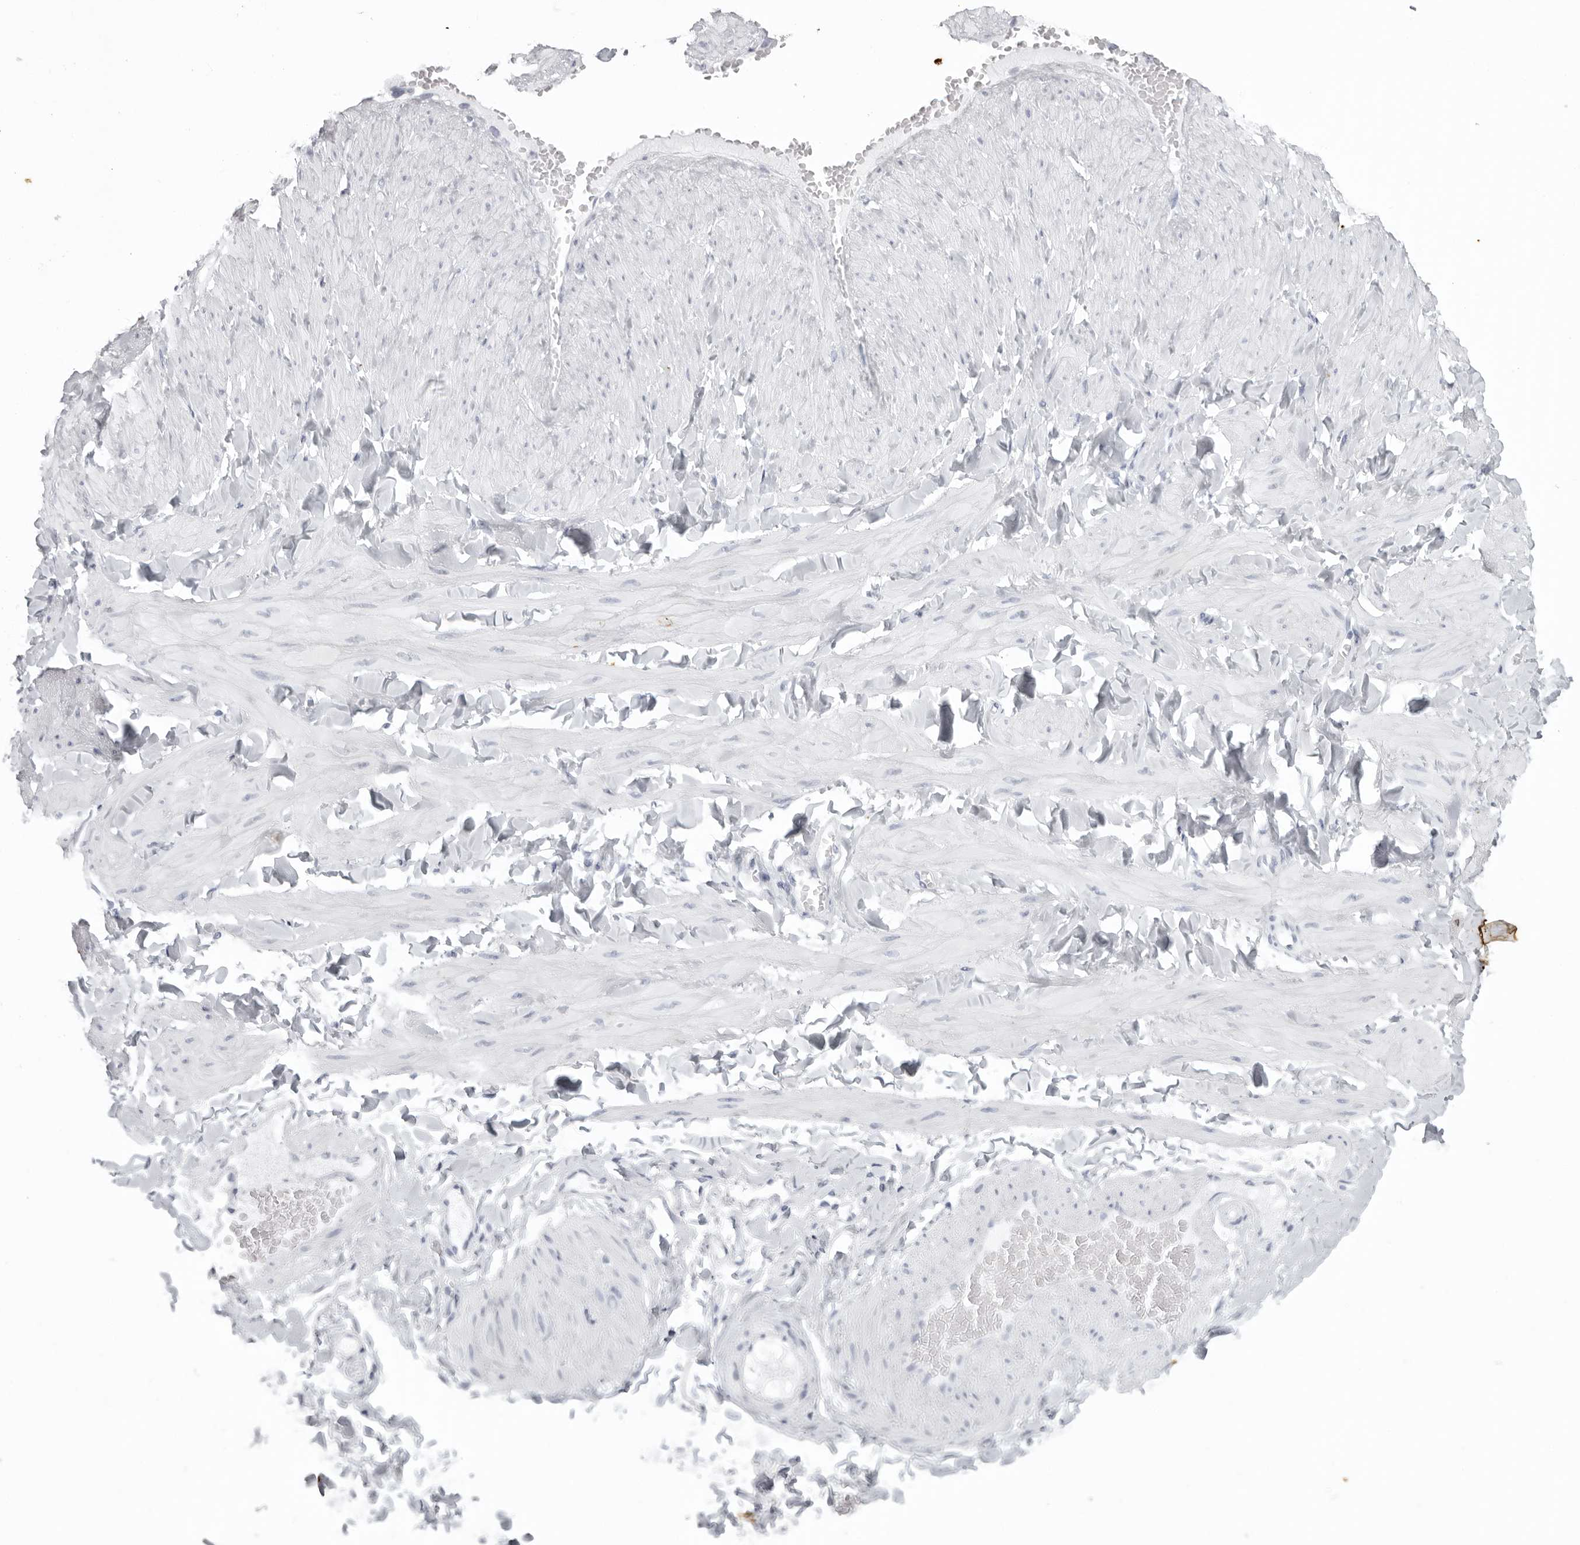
{"staining": {"intensity": "negative", "quantity": "none", "location": "none"}, "tissue": "adipose tissue", "cell_type": "Adipocytes", "image_type": "normal", "snomed": [{"axis": "morphology", "description": "Normal tissue, NOS"}, {"axis": "topography", "description": "Adipose tissue"}, {"axis": "topography", "description": "Vascular tissue"}, {"axis": "topography", "description": "Peripheral nerve tissue"}], "caption": "This is an immunohistochemistry photomicrograph of unremarkable adipose tissue. There is no positivity in adipocytes.", "gene": "KLK9", "patient": {"sex": "male", "age": 25}}